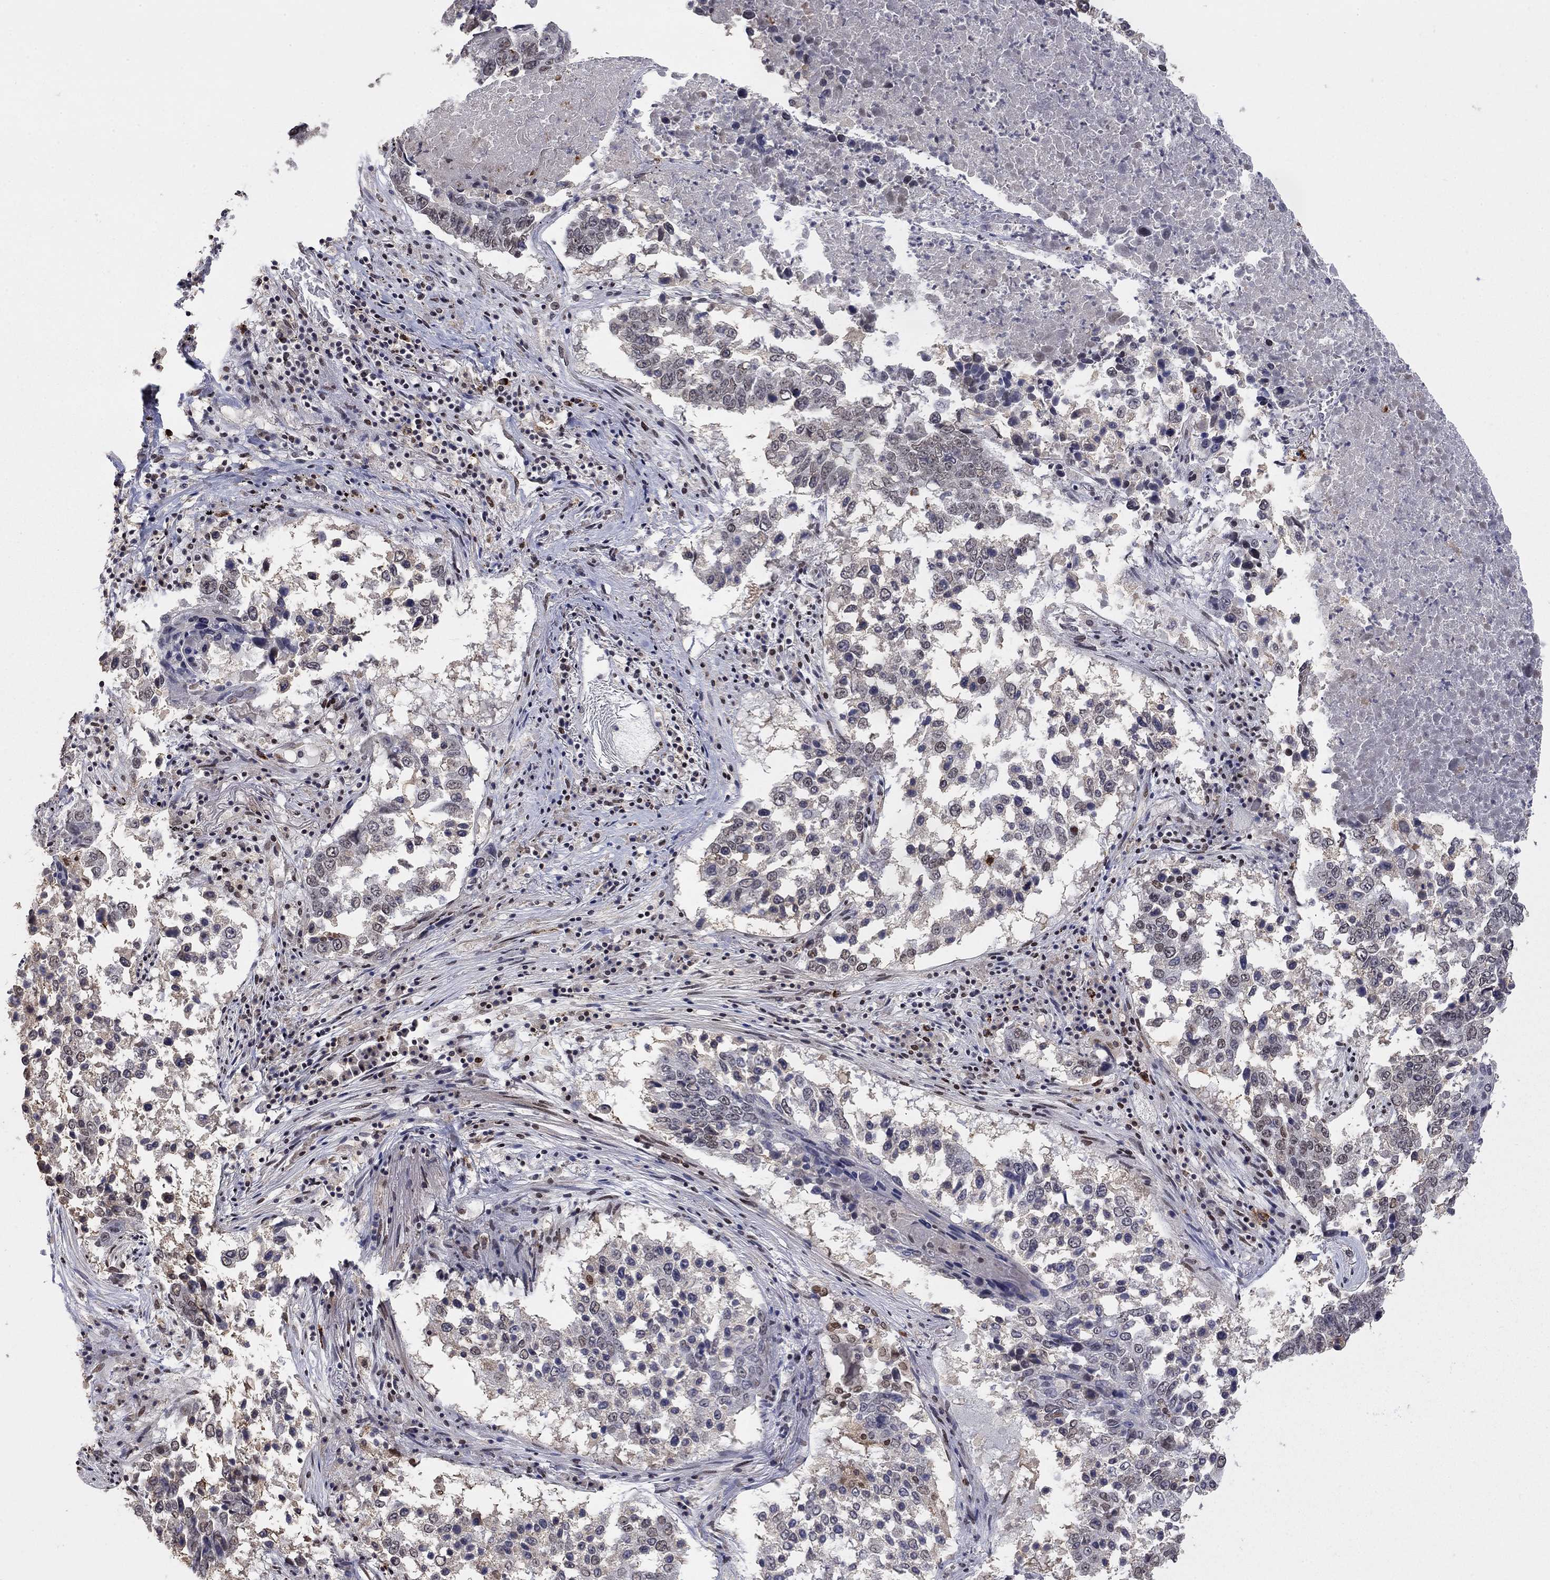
{"staining": {"intensity": "negative", "quantity": "none", "location": "none"}, "tissue": "lung cancer", "cell_type": "Tumor cells", "image_type": "cancer", "snomed": [{"axis": "morphology", "description": "Squamous cell carcinoma, NOS"}, {"axis": "topography", "description": "Lung"}], "caption": "DAB immunohistochemical staining of lung cancer shows no significant positivity in tumor cells. The staining is performed using DAB brown chromogen with nuclei counter-stained in using hematoxylin.", "gene": "GRIA3", "patient": {"sex": "male", "age": 82}}